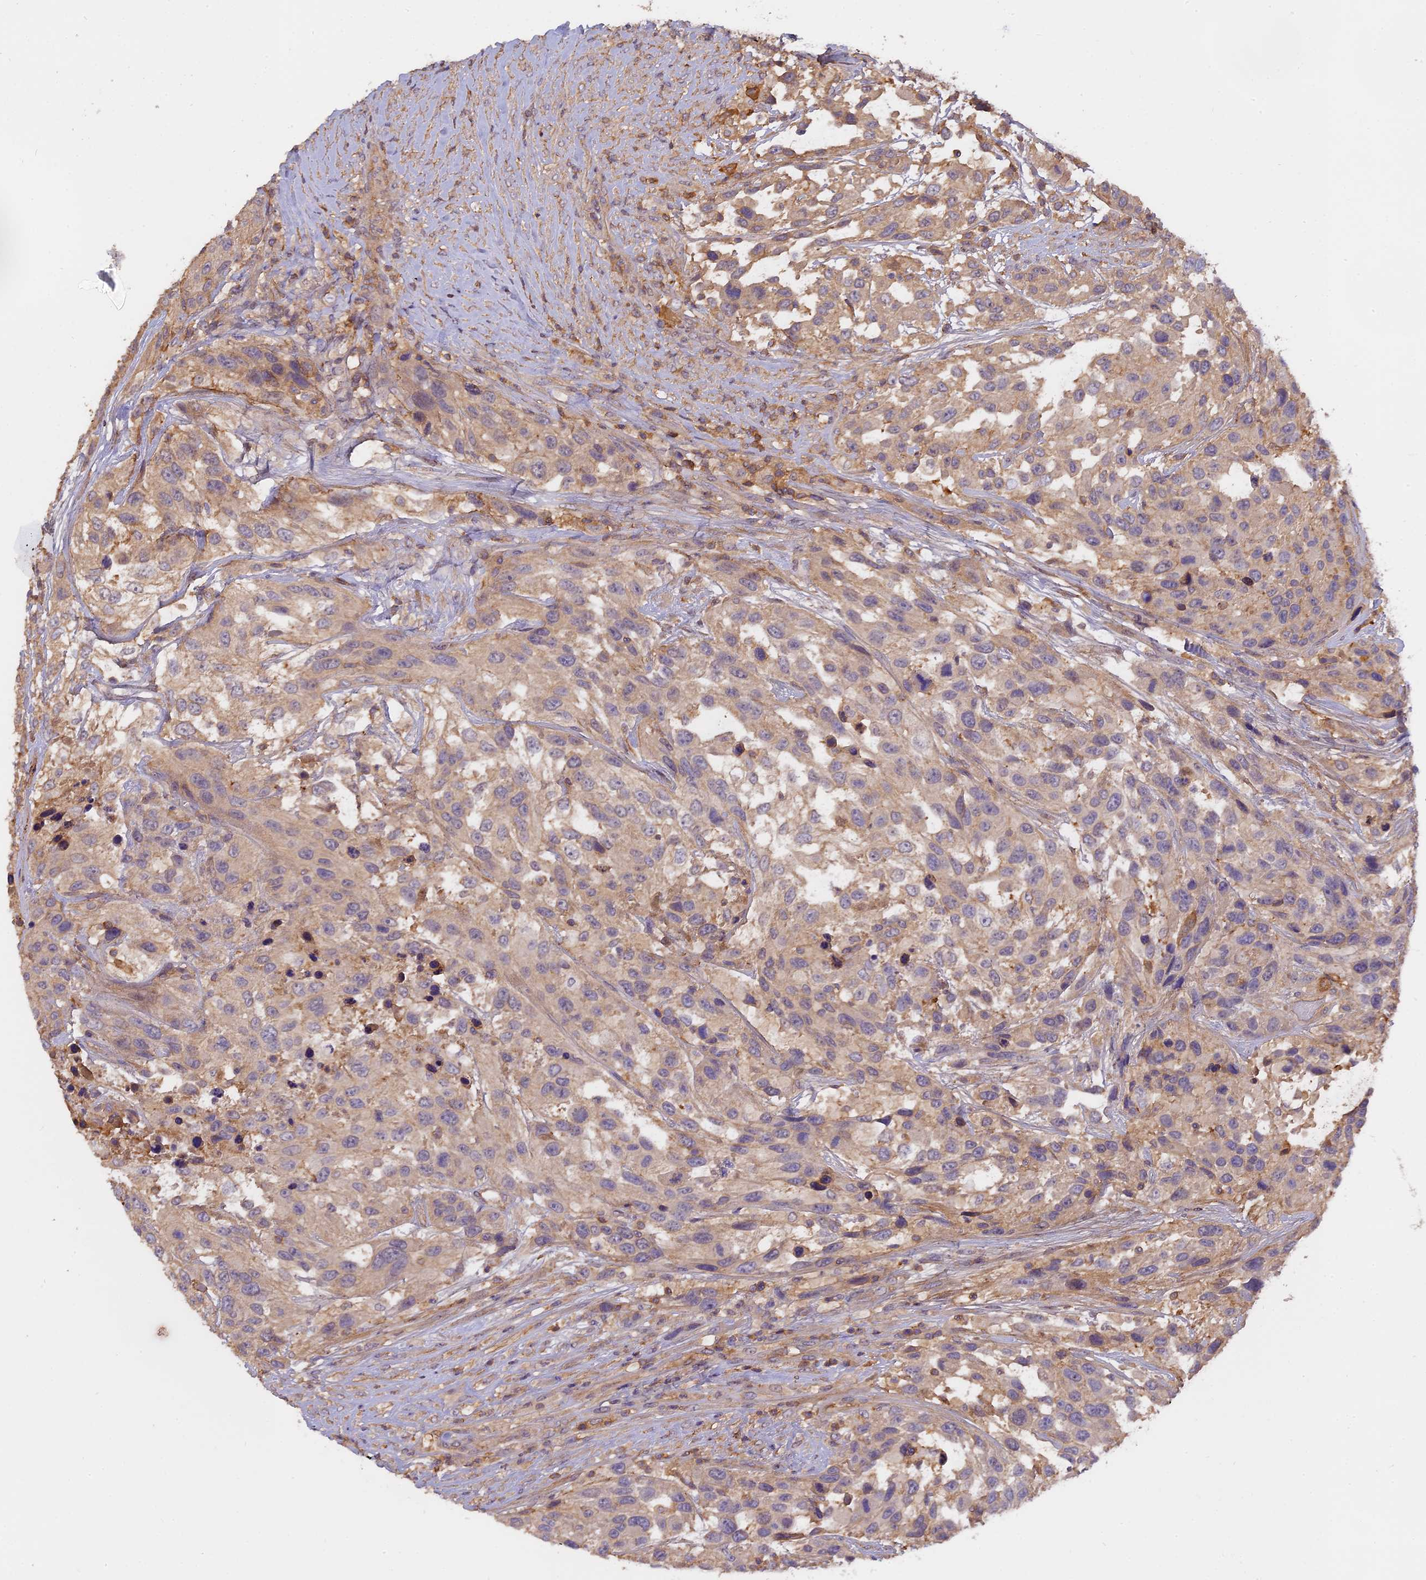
{"staining": {"intensity": "weak", "quantity": ">75%", "location": "cytoplasmic/membranous"}, "tissue": "urothelial cancer", "cell_type": "Tumor cells", "image_type": "cancer", "snomed": [{"axis": "morphology", "description": "Urothelial carcinoma, High grade"}, {"axis": "topography", "description": "Urinary bladder"}], "caption": "Immunohistochemistry (IHC) of human urothelial cancer exhibits low levels of weak cytoplasmic/membranous staining in approximately >75% of tumor cells. (Brightfield microscopy of DAB IHC at high magnification).", "gene": "CFAP119", "patient": {"sex": "female", "age": 70}}